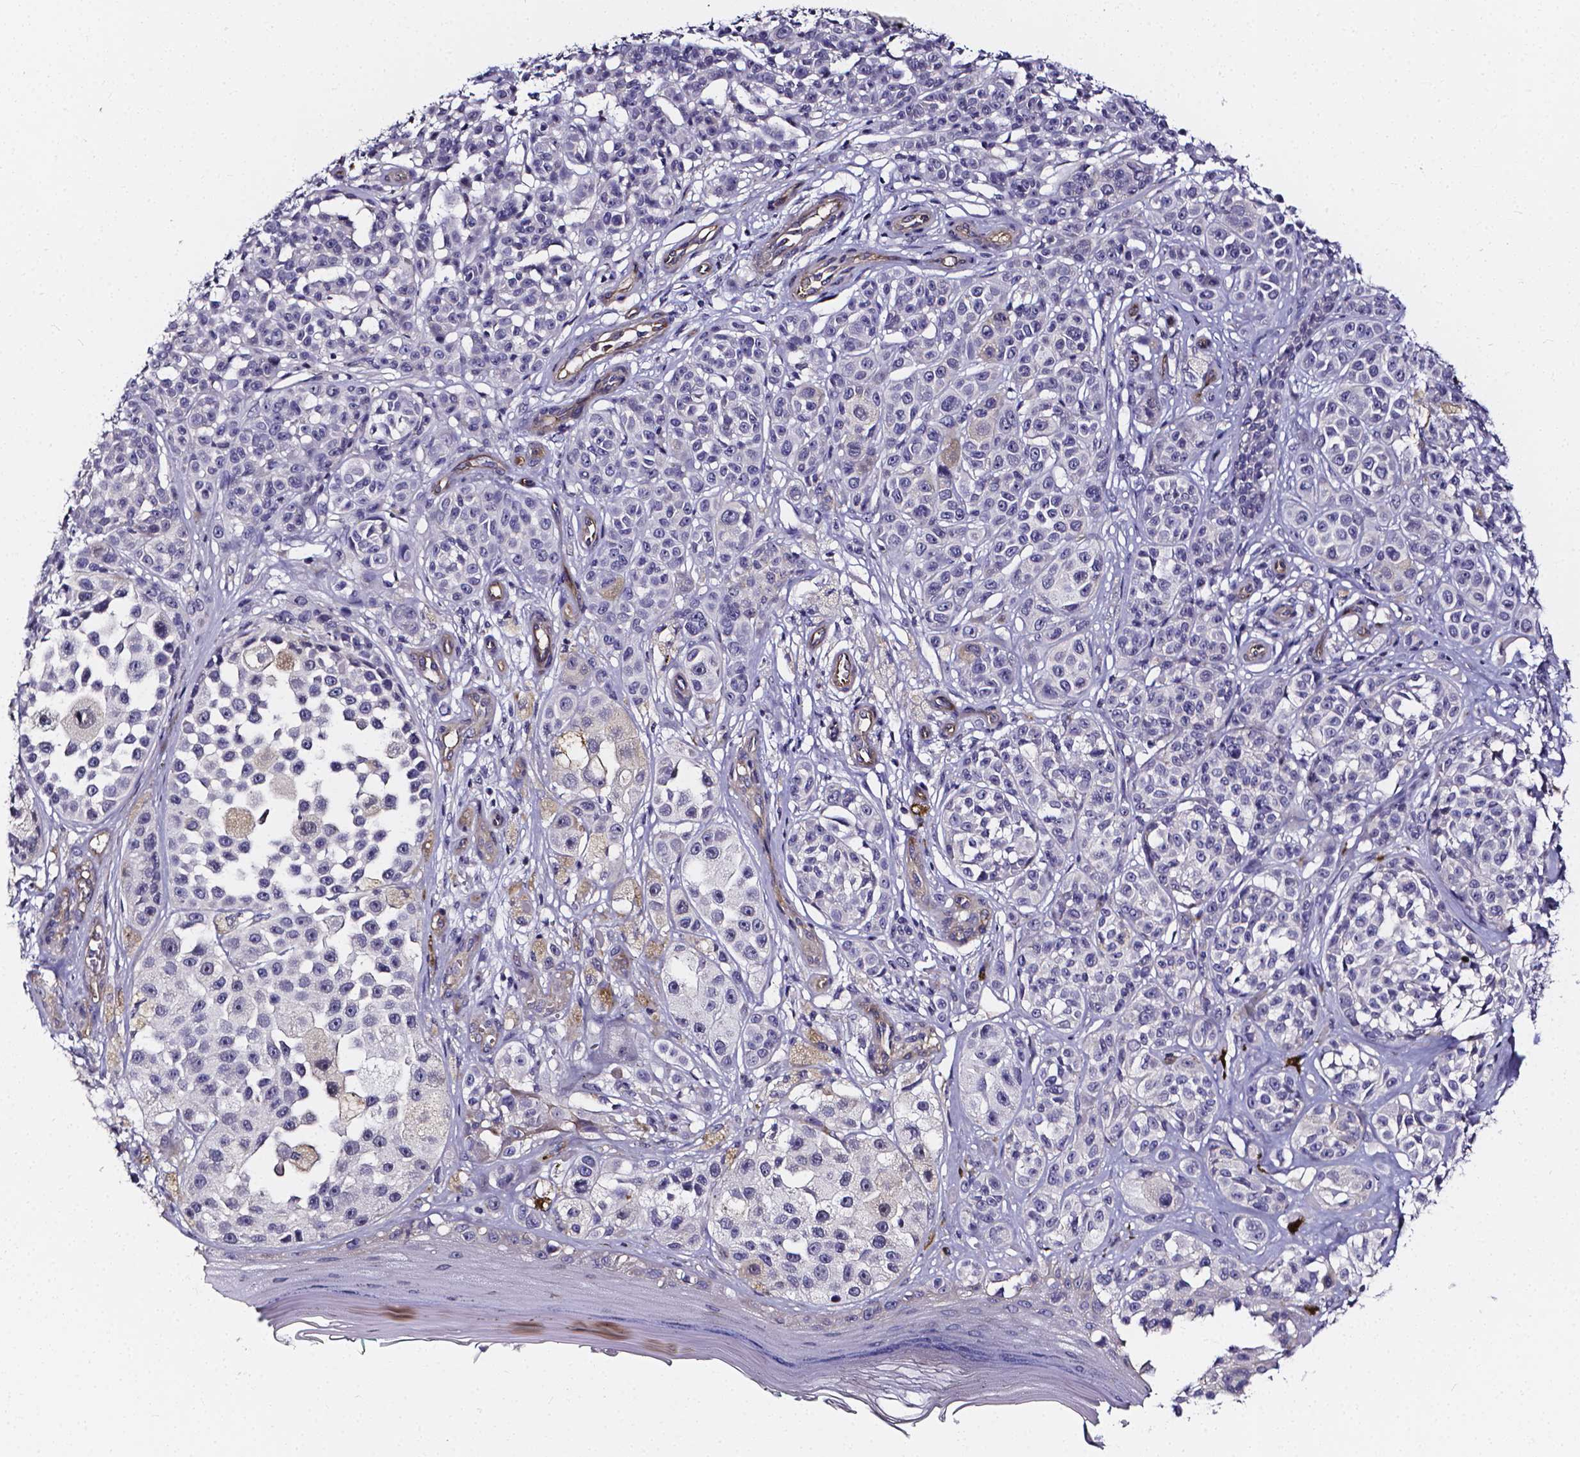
{"staining": {"intensity": "negative", "quantity": "none", "location": "none"}, "tissue": "melanoma", "cell_type": "Tumor cells", "image_type": "cancer", "snomed": [{"axis": "morphology", "description": "Malignant melanoma, NOS"}, {"axis": "topography", "description": "Skin"}], "caption": "This is an immunohistochemistry histopathology image of human melanoma. There is no expression in tumor cells.", "gene": "CACNG8", "patient": {"sex": "female", "age": 90}}